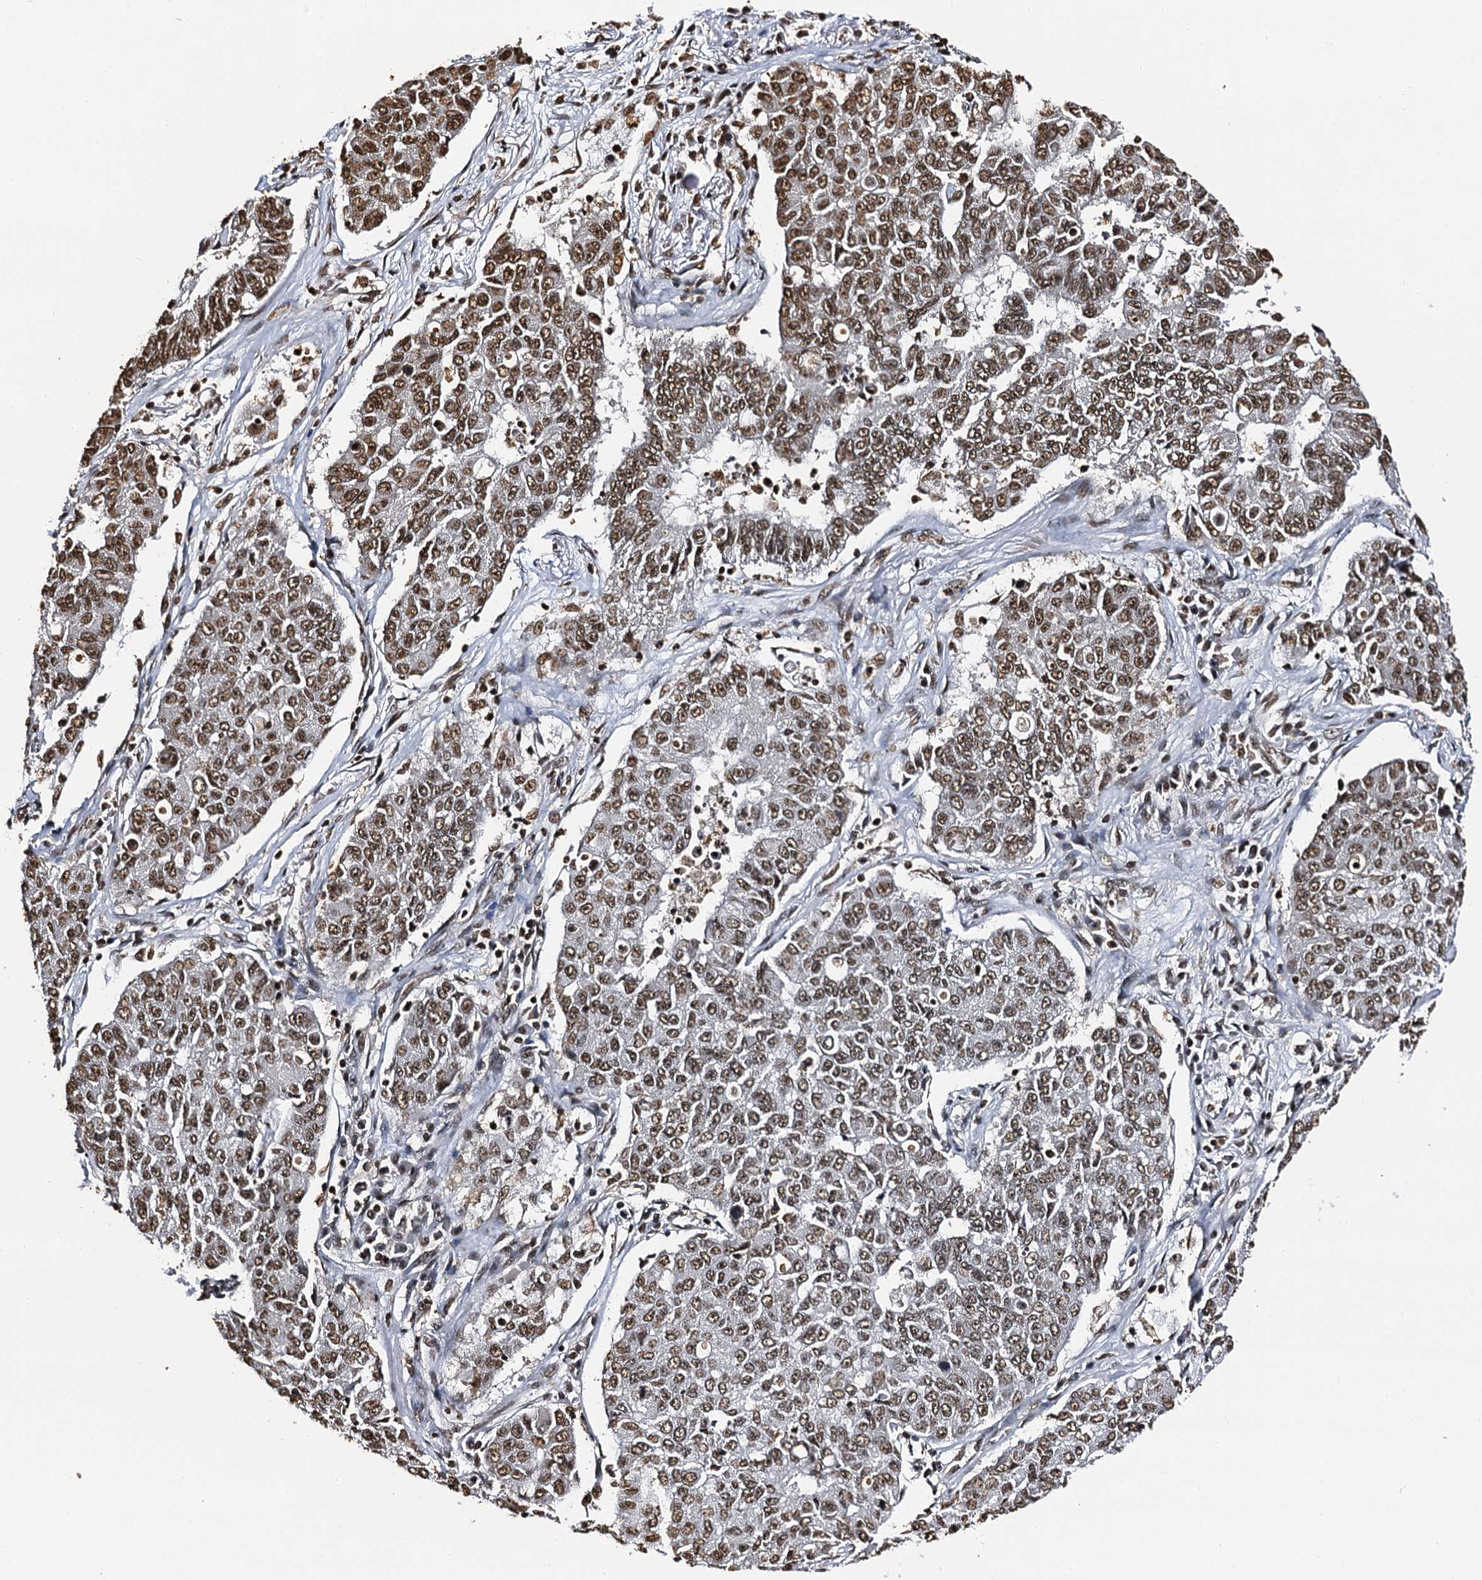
{"staining": {"intensity": "moderate", "quantity": ">75%", "location": "nuclear"}, "tissue": "lung cancer", "cell_type": "Tumor cells", "image_type": "cancer", "snomed": [{"axis": "morphology", "description": "Squamous cell carcinoma, NOS"}, {"axis": "topography", "description": "Lung"}], "caption": "DAB (3,3'-diaminobenzidine) immunohistochemical staining of human lung squamous cell carcinoma shows moderate nuclear protein positivity in about >75% of tumor cells. (Stains: DAB in brown, nuclei in blue, Microscopy: brightfield microscopy at high magnification).", "gene": "SNRPD2", "patient": {"sex": "male", "age": 74}}